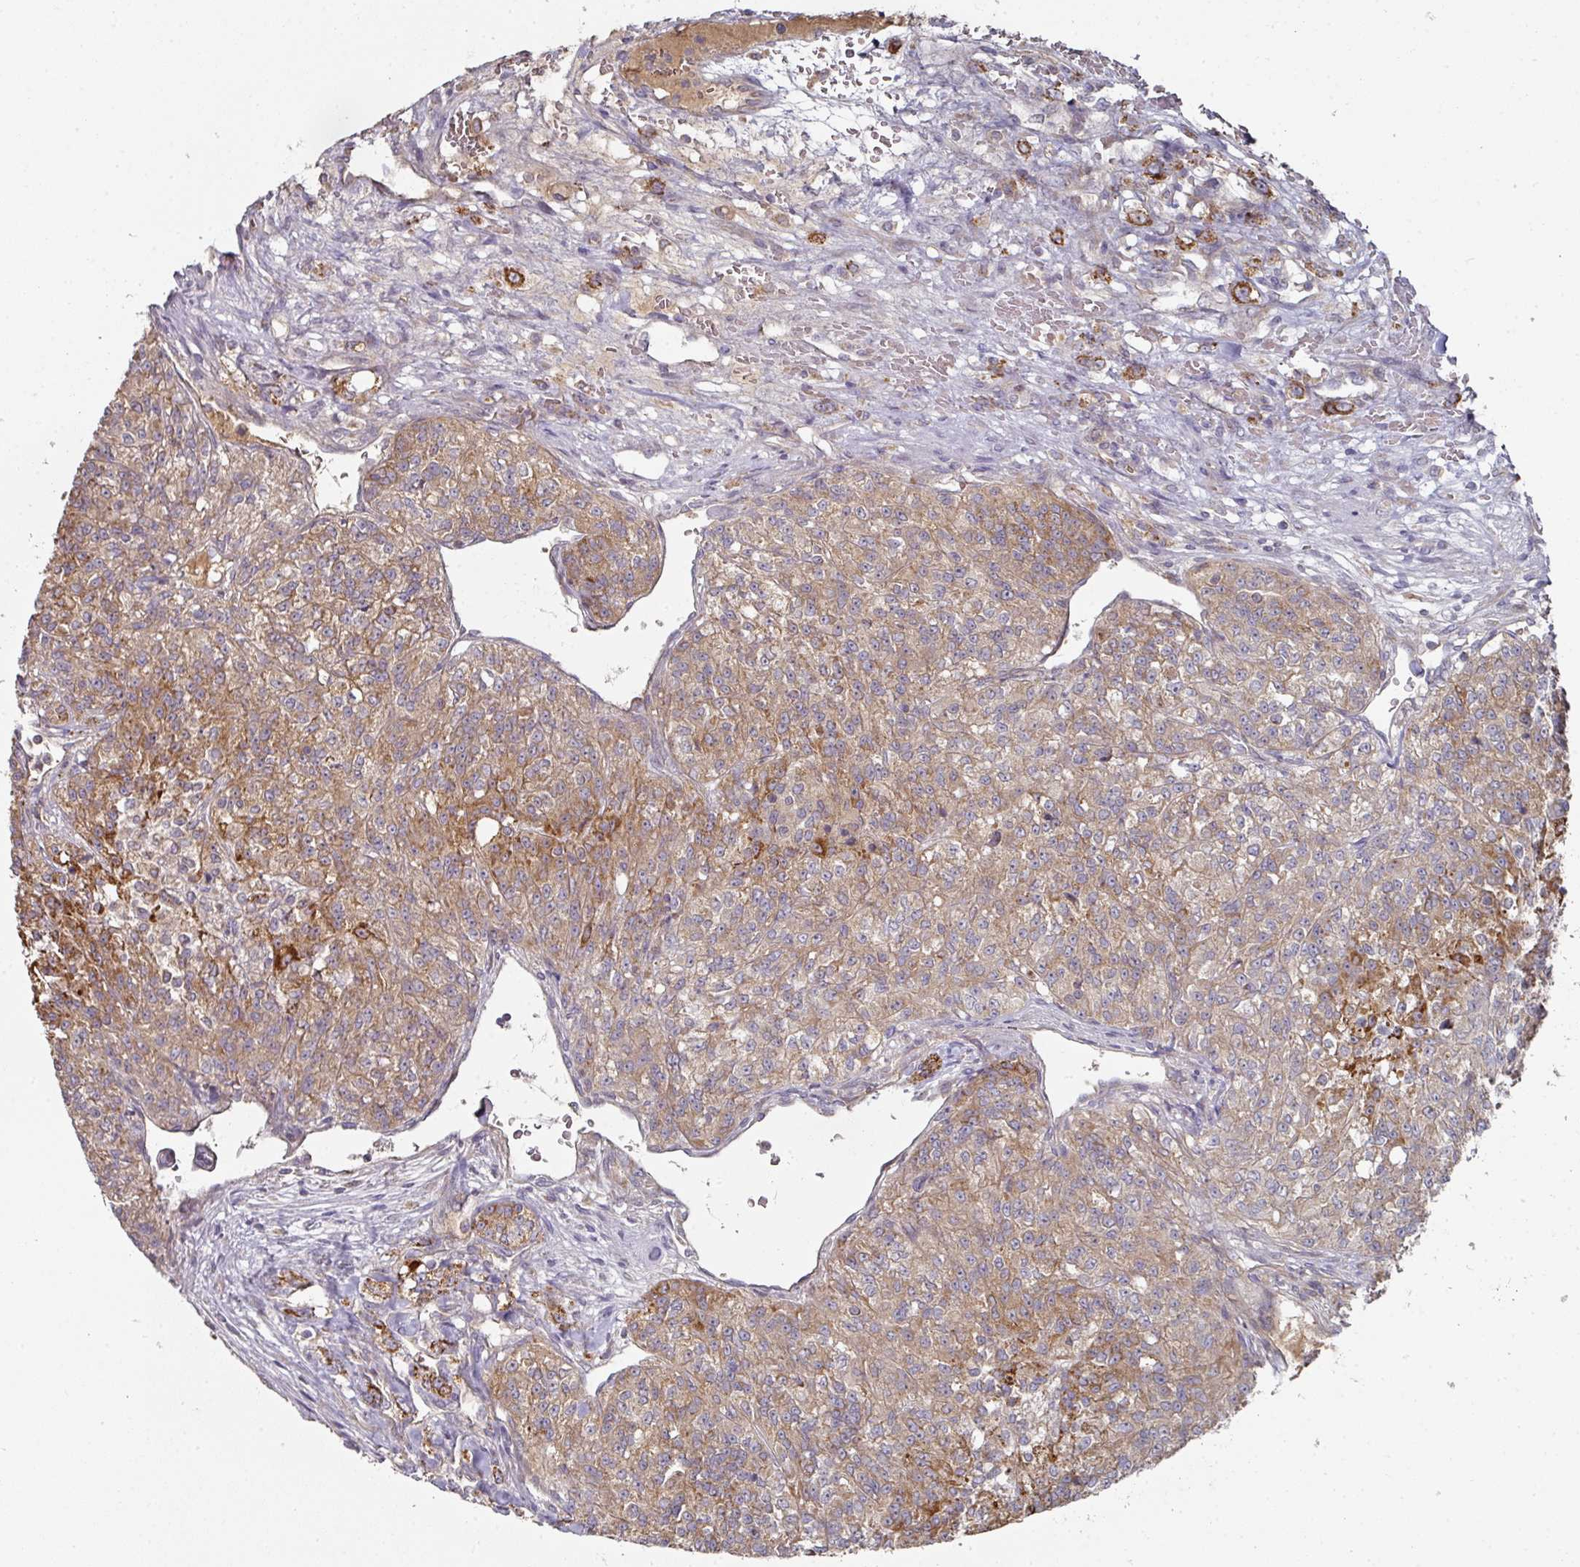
{"staining": {"intensity": "moderate", "quantity": "25%-75%", "location": "cytoplasmic/membranous"}, "tissue": "renal cancer", "cell_type": "Tumor cells", "image_type": "cancer", "snomed": [{"axis": "morphology", "description": "Adenocarcinoma, NOS"}, {"axis": "topography", "description": "Kidney"}], "caption": "Renal cancer (adenocarcinoma) stained with DAB (3,3'-diaminobenzidine) immunohistochemistry shows medium levels of moderate cytoplasmic/membranous staining in about 25%-75% of tumor cells. (DAB (3,3'-diaminobenzidine) IHC with brightfield microscopy, high magnification).", "gene": "DNAJC7", "patient": {"sex": "female", "age": 63}}